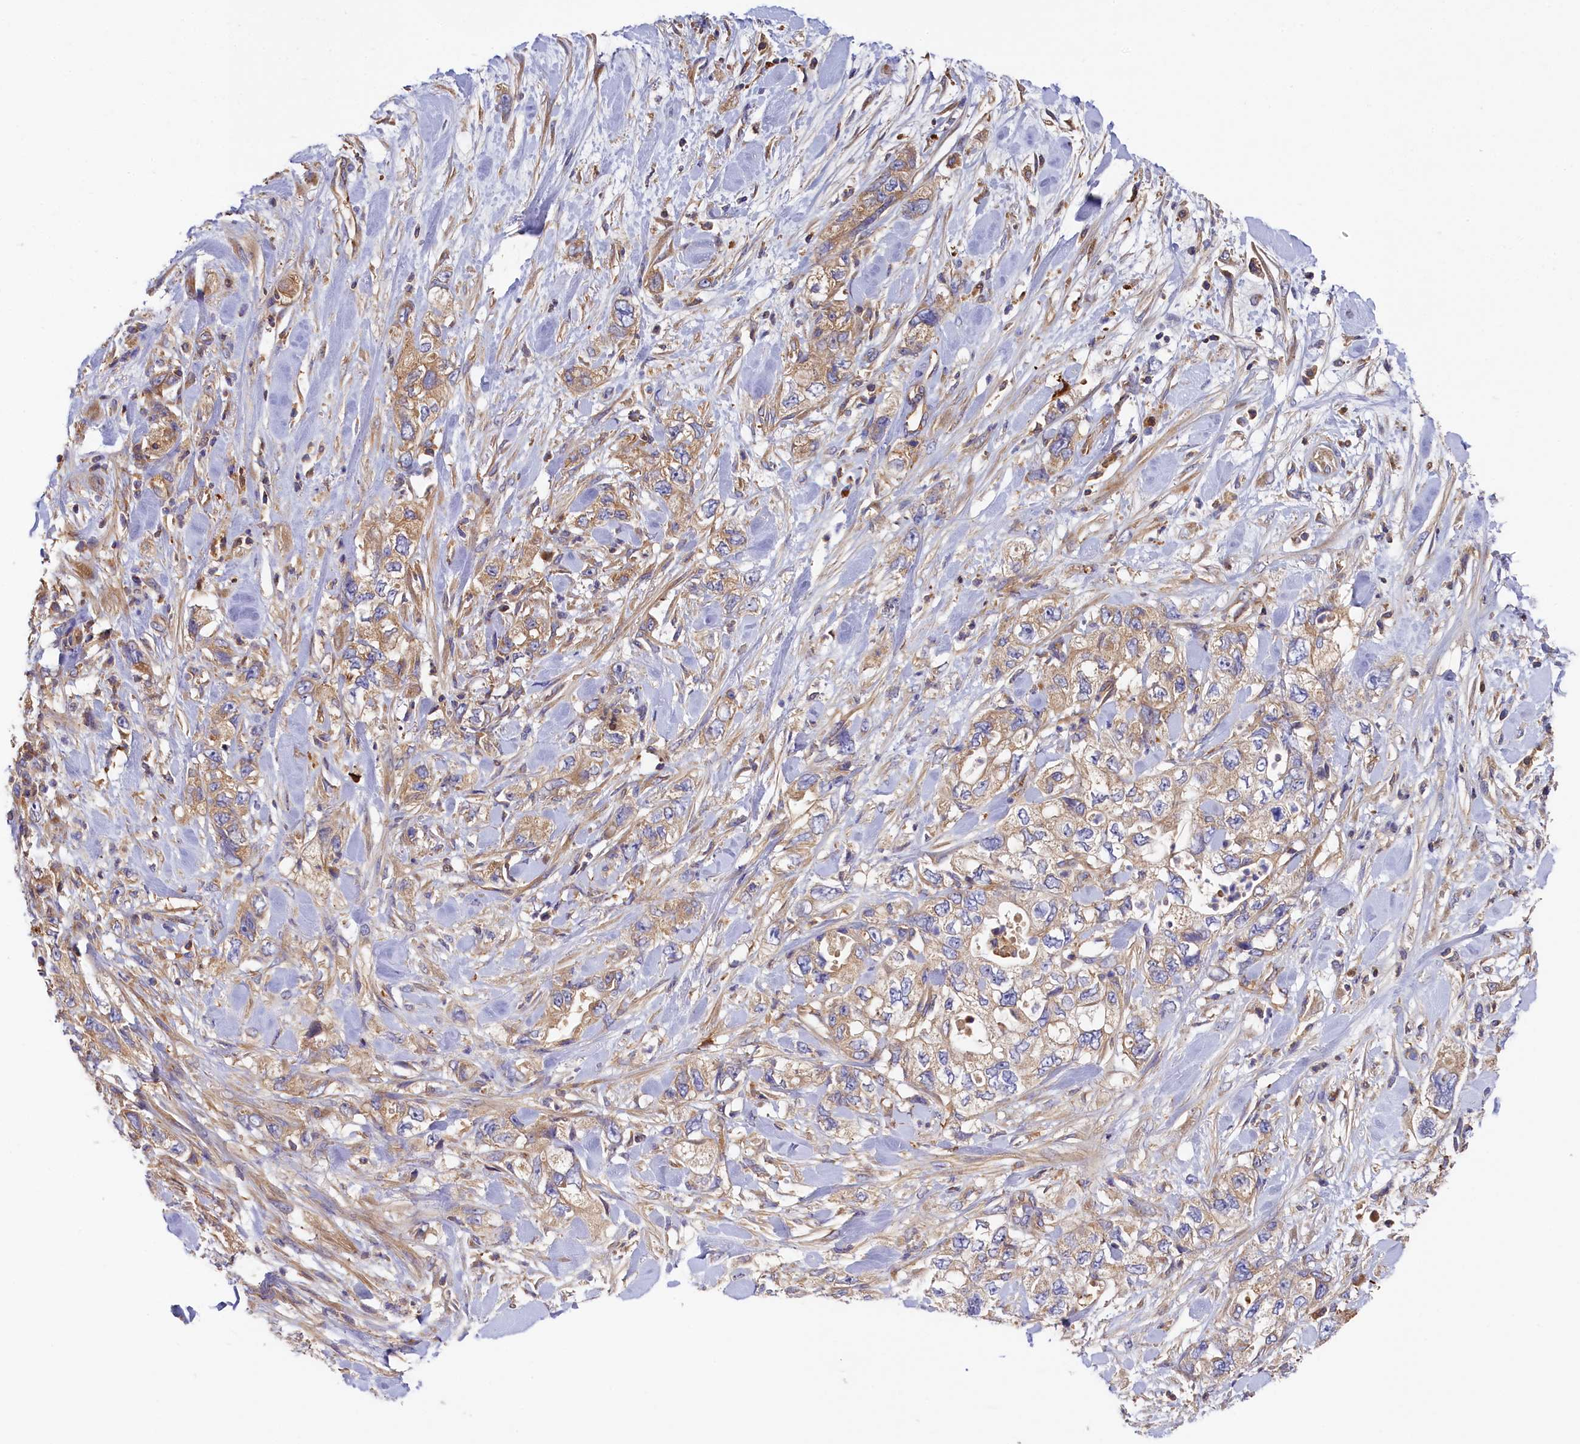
{"staining": {"intensity": "weak", "quantity": "25%-75%", "location": "cytoplasmic/membranous"}, "tissue": "pancreatic cancer", "cell_type": "Tumor cells", "image_type": "cancer", "snomed": [{"axis": "morphology", "description": "Adenocarcinoma, NOS"}, {"axis": "topography", "description": "Pancreas"}], "caption": "IHC of human pancreatic cancer exhibits low levels of weak cytoplasmic/membranous positivity in about 25%-75% of tumor cells.", "gene": "SEC31B", "patient": {"sex": "female", "age": 73}}